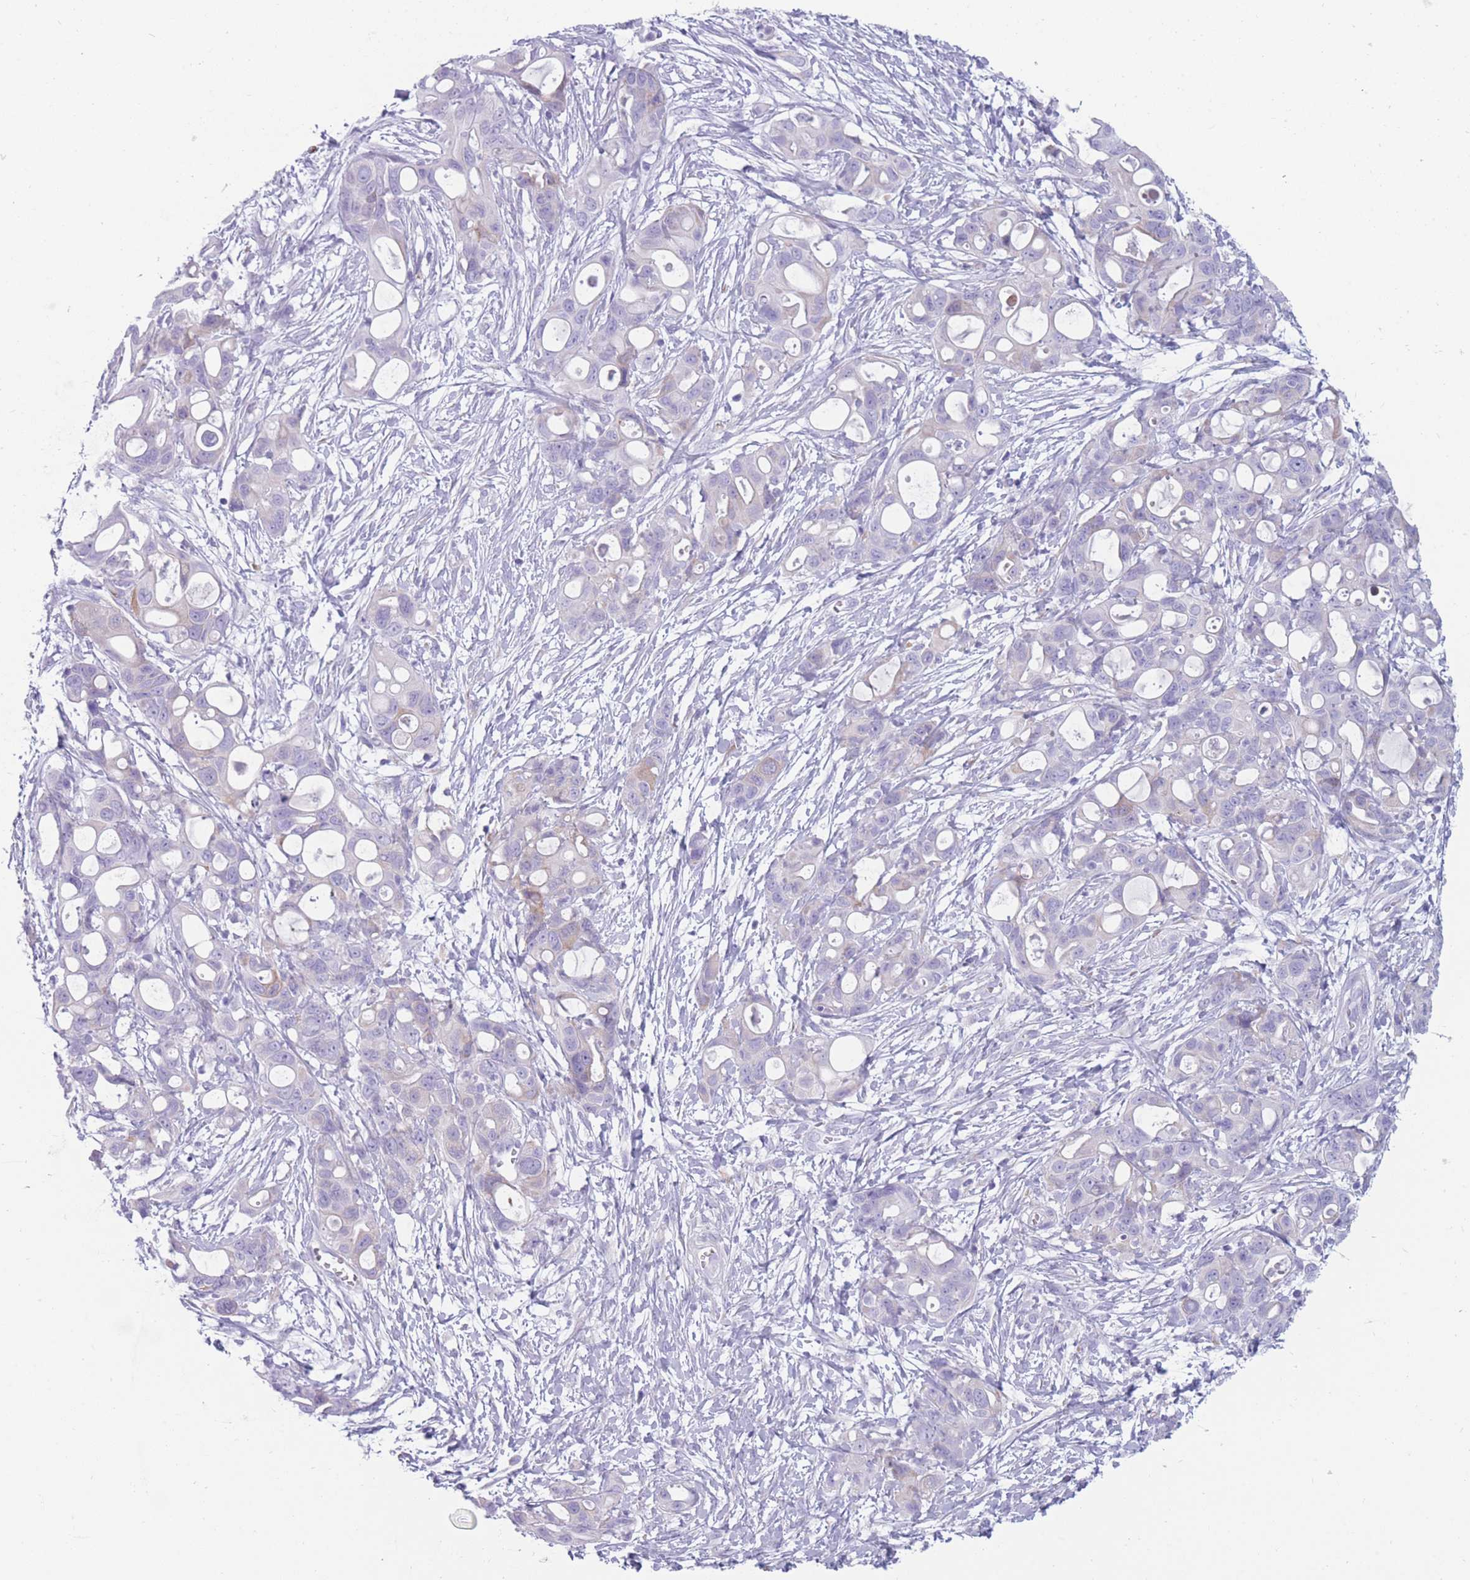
{"staining": {"intensity": "negative", "quantity": "none", "location": "none"}, "tissue": "ovarian cancer", "cell_type": "Tumor cells", "image_type": "cancer", "snomed": [{"axis": "morphology", "description": "Cystadenocarcinoma, mucinous, NOS"}, {"axis": "topography", "description": "Ovary"}], "caption": "This is an IHC micrograph of human ovarian cancer. There is no staining in tumor cells.", "gene": "COL27A1", "patient": {"sex": "female", "age": 70}}